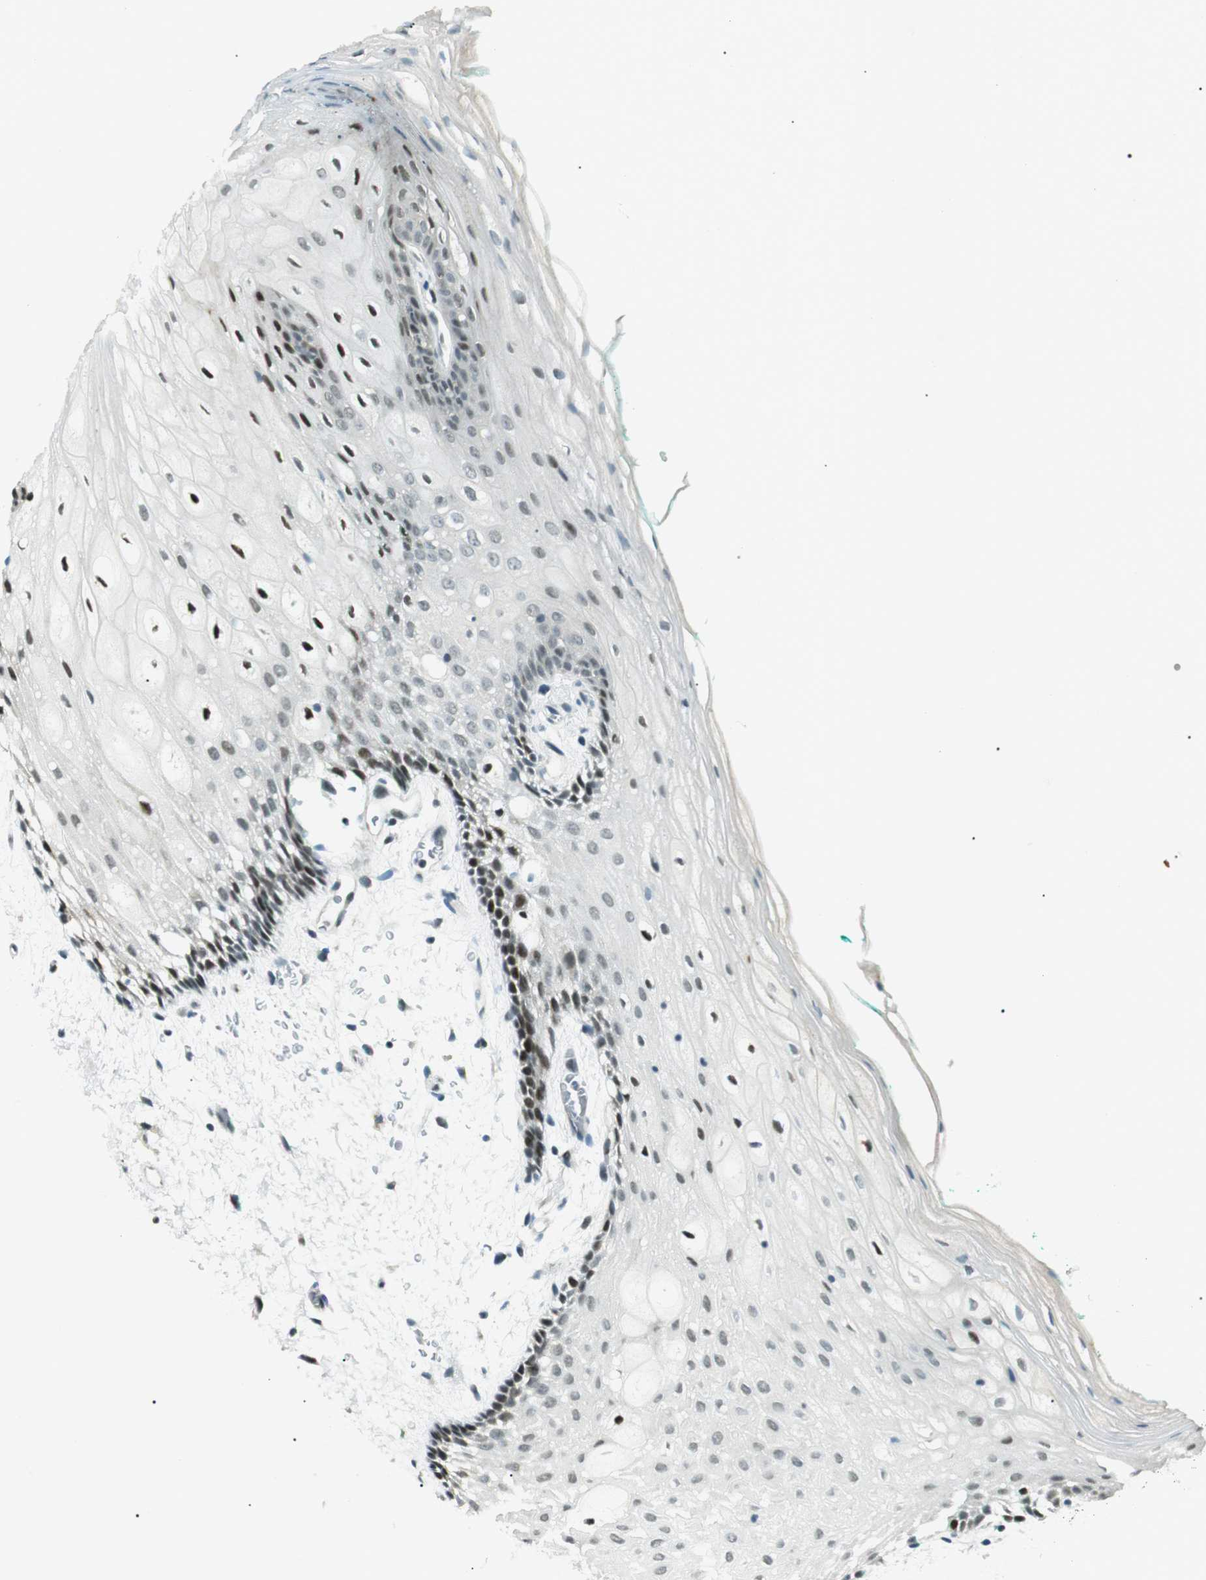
{"staining": {"intensity": "strong", "quantity": "<25%", "location": "nuclear"}, "tissue": "oral mucosa", "cell_type": "Squamous epithelial cells", "image_type": "normal", "snomed": [{"axis": "morphology", "description": "Normal tissue, NOS"}, {"axis": "topography", "description": "Skeletal muscle"}, {"axis": "topography", "description": "Oral tissue"}, {"axis": "topography", "description": "Peripheral nerve tissue"}], "caption": "Immunohistochemistry (IHC) micrograph of unremarkable oral mucosa: oral mucosa stained using immunohistochemistry (IHC) shows medium levels of strong protein expression localized specifically in the nuclear of squamous epithelial cells, appearing as a nuclear brown color.", "gene": "PJA1", "patient": {"sex": "female", "age": 84}}